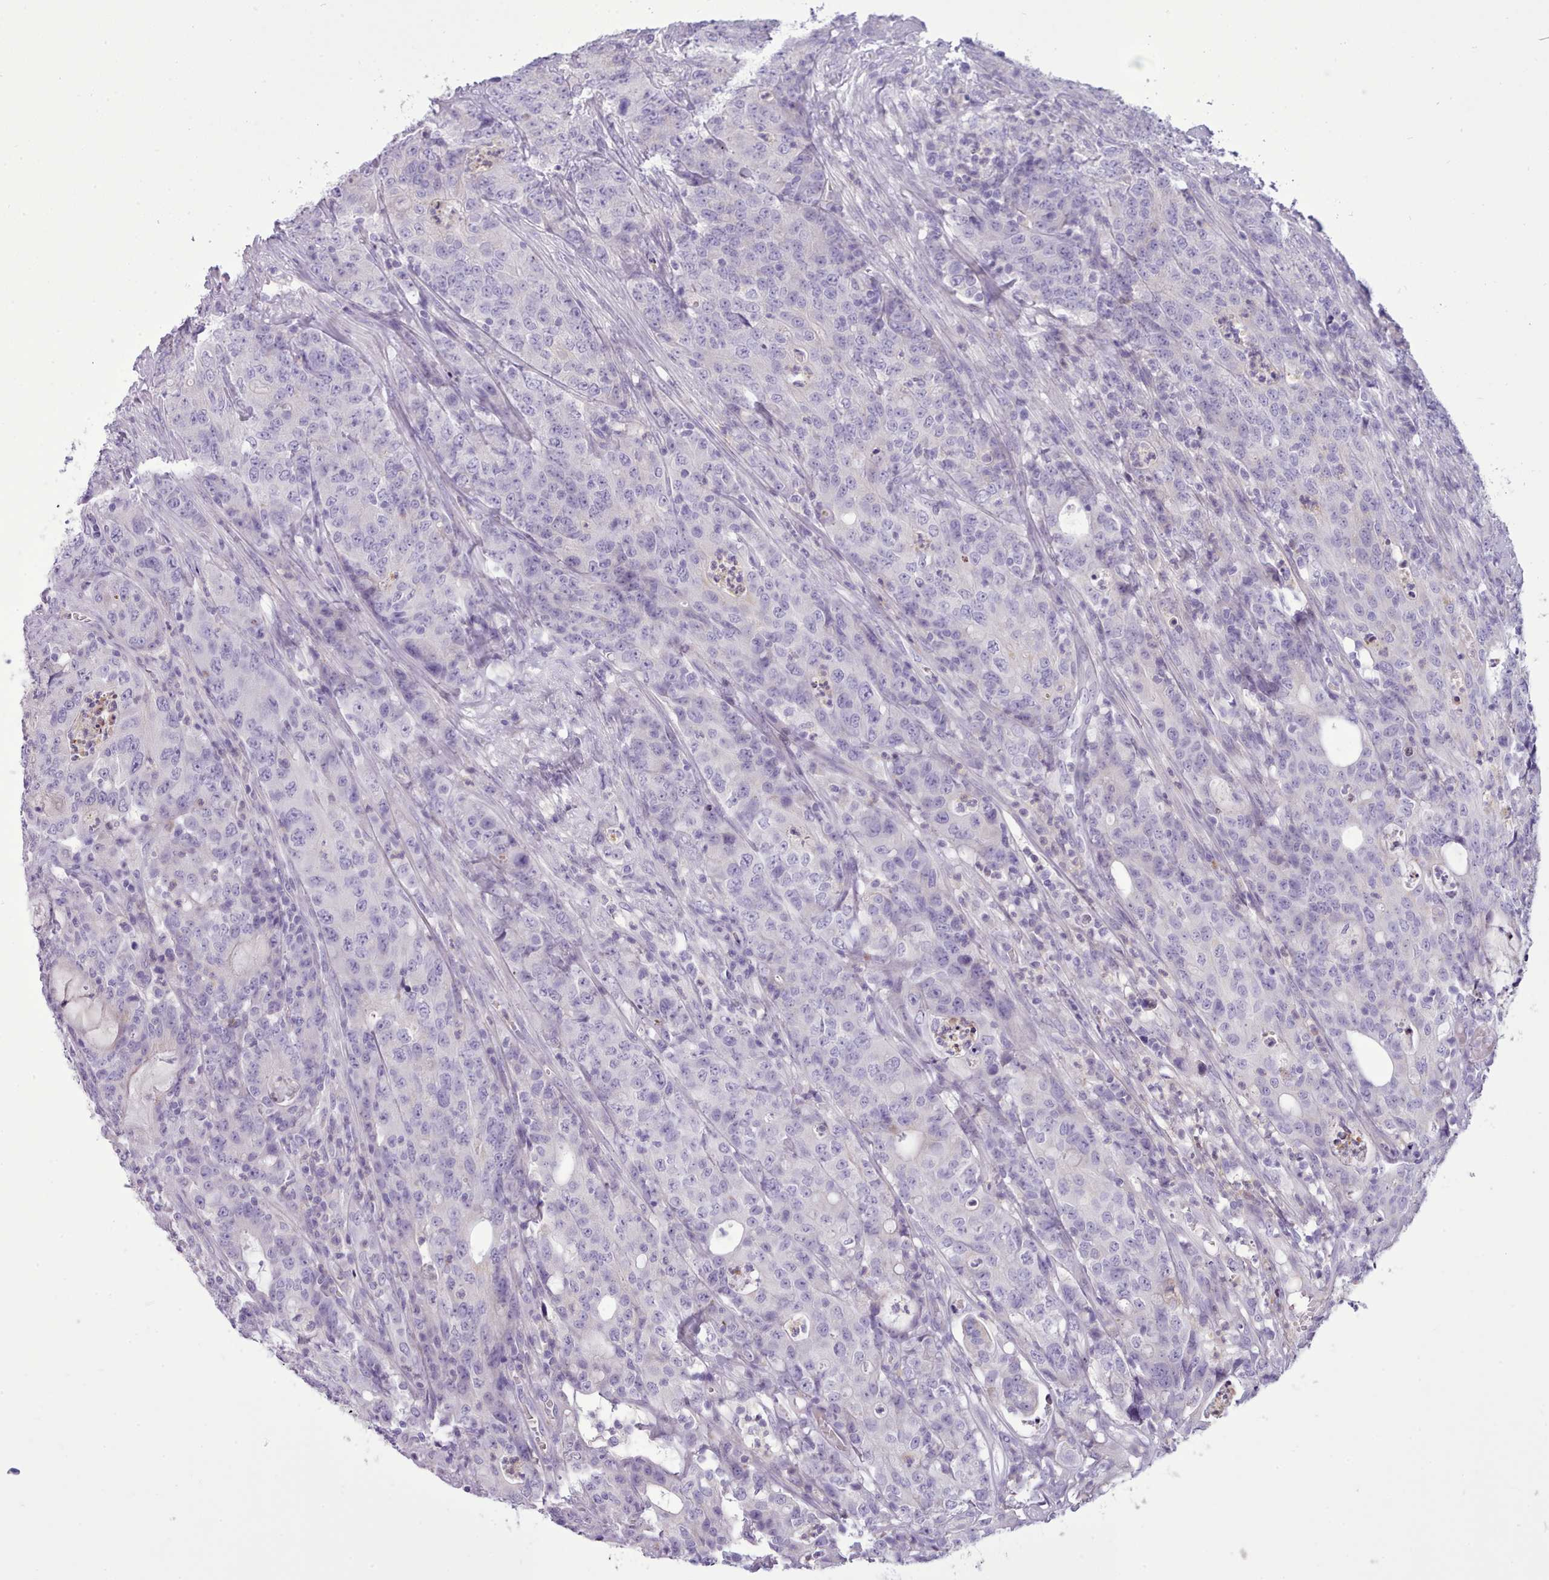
{"staining": {"intensity": "negative", "quantity": "none", "location": "none"}, "tissue": "colorectal cancer", "cell_type": "Tumor cells", "image_type": "cancer", "snomed": [{"axis": "morphology", "description": "Adenocarcinoma, NOS"}, {"axis": "topography", "description": "Colon"}], "caption": "This photomicrograph is of colorectal cancer (adenocarcinoma) stained with immunohistochemistry to label a protein in brown with the nuclei are counter-stained blue. There is no staining in tumor cells.", "gene": "CYP2A13", "patient": {"sex": "male", "age": 83}}